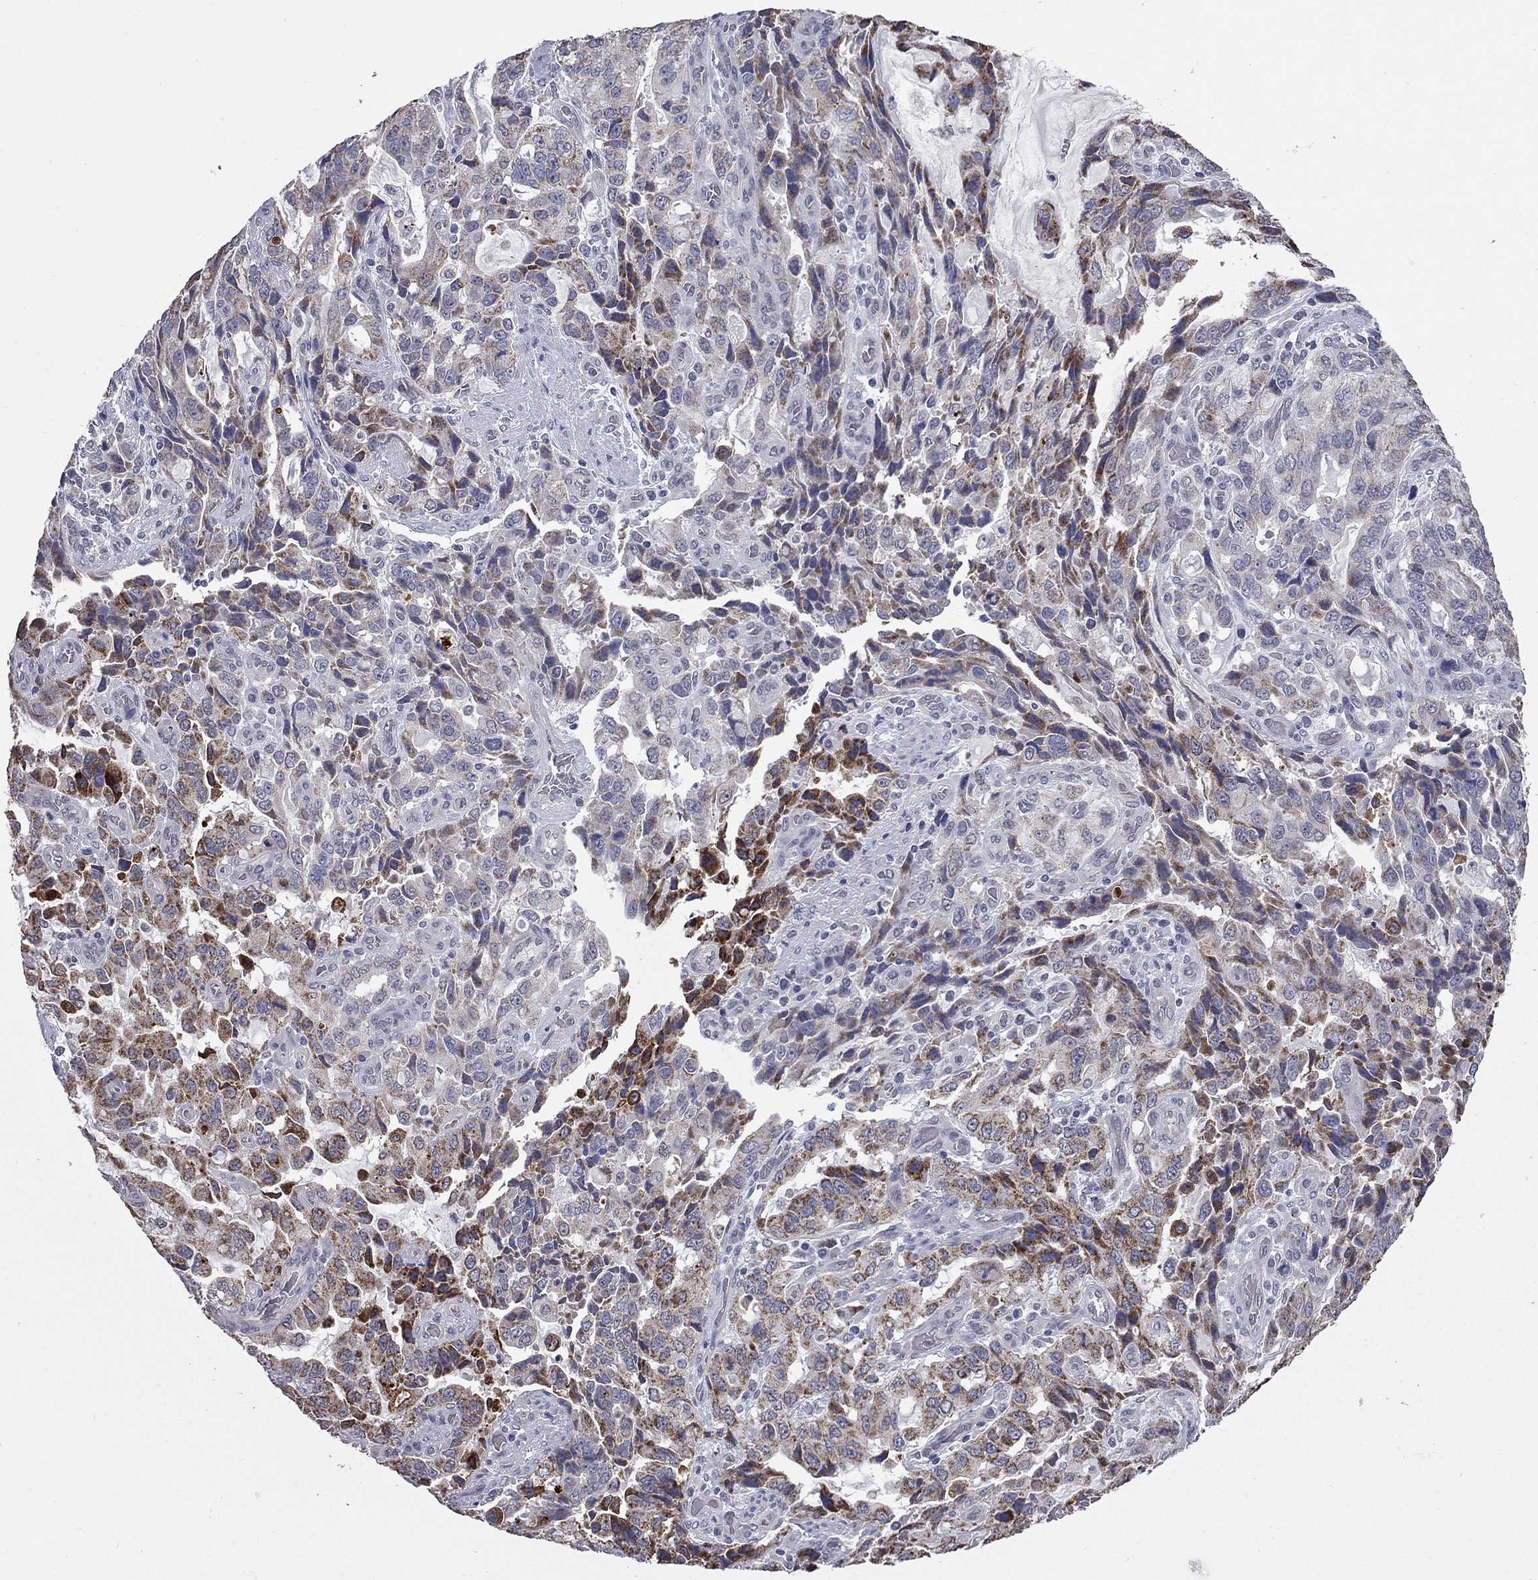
{"staining": {"intensity": "moderate", "quantity": ">75%", "location": "cytoplasmic/membranous"}, "tissue": "stomach cancer", "cell_type": "Tumor cells", "image_type": "cancer", "snomed": [{"axis": "morphology", "description": "Adenocarcinoma, NOS"}, {"axis": "topography", "description": "Stomach, upper"}], "caption": "Immunohistochemical staining of stomach adenocarcinoma exhibits medium levels of moderate cytoplasmic/membranous protein positivity in approximately >75% of tumor cells. (IHC, brightfield microscopy, high magnification).", "gene": "SHOC2", "patient": {"sex": "male", "age": 85}}